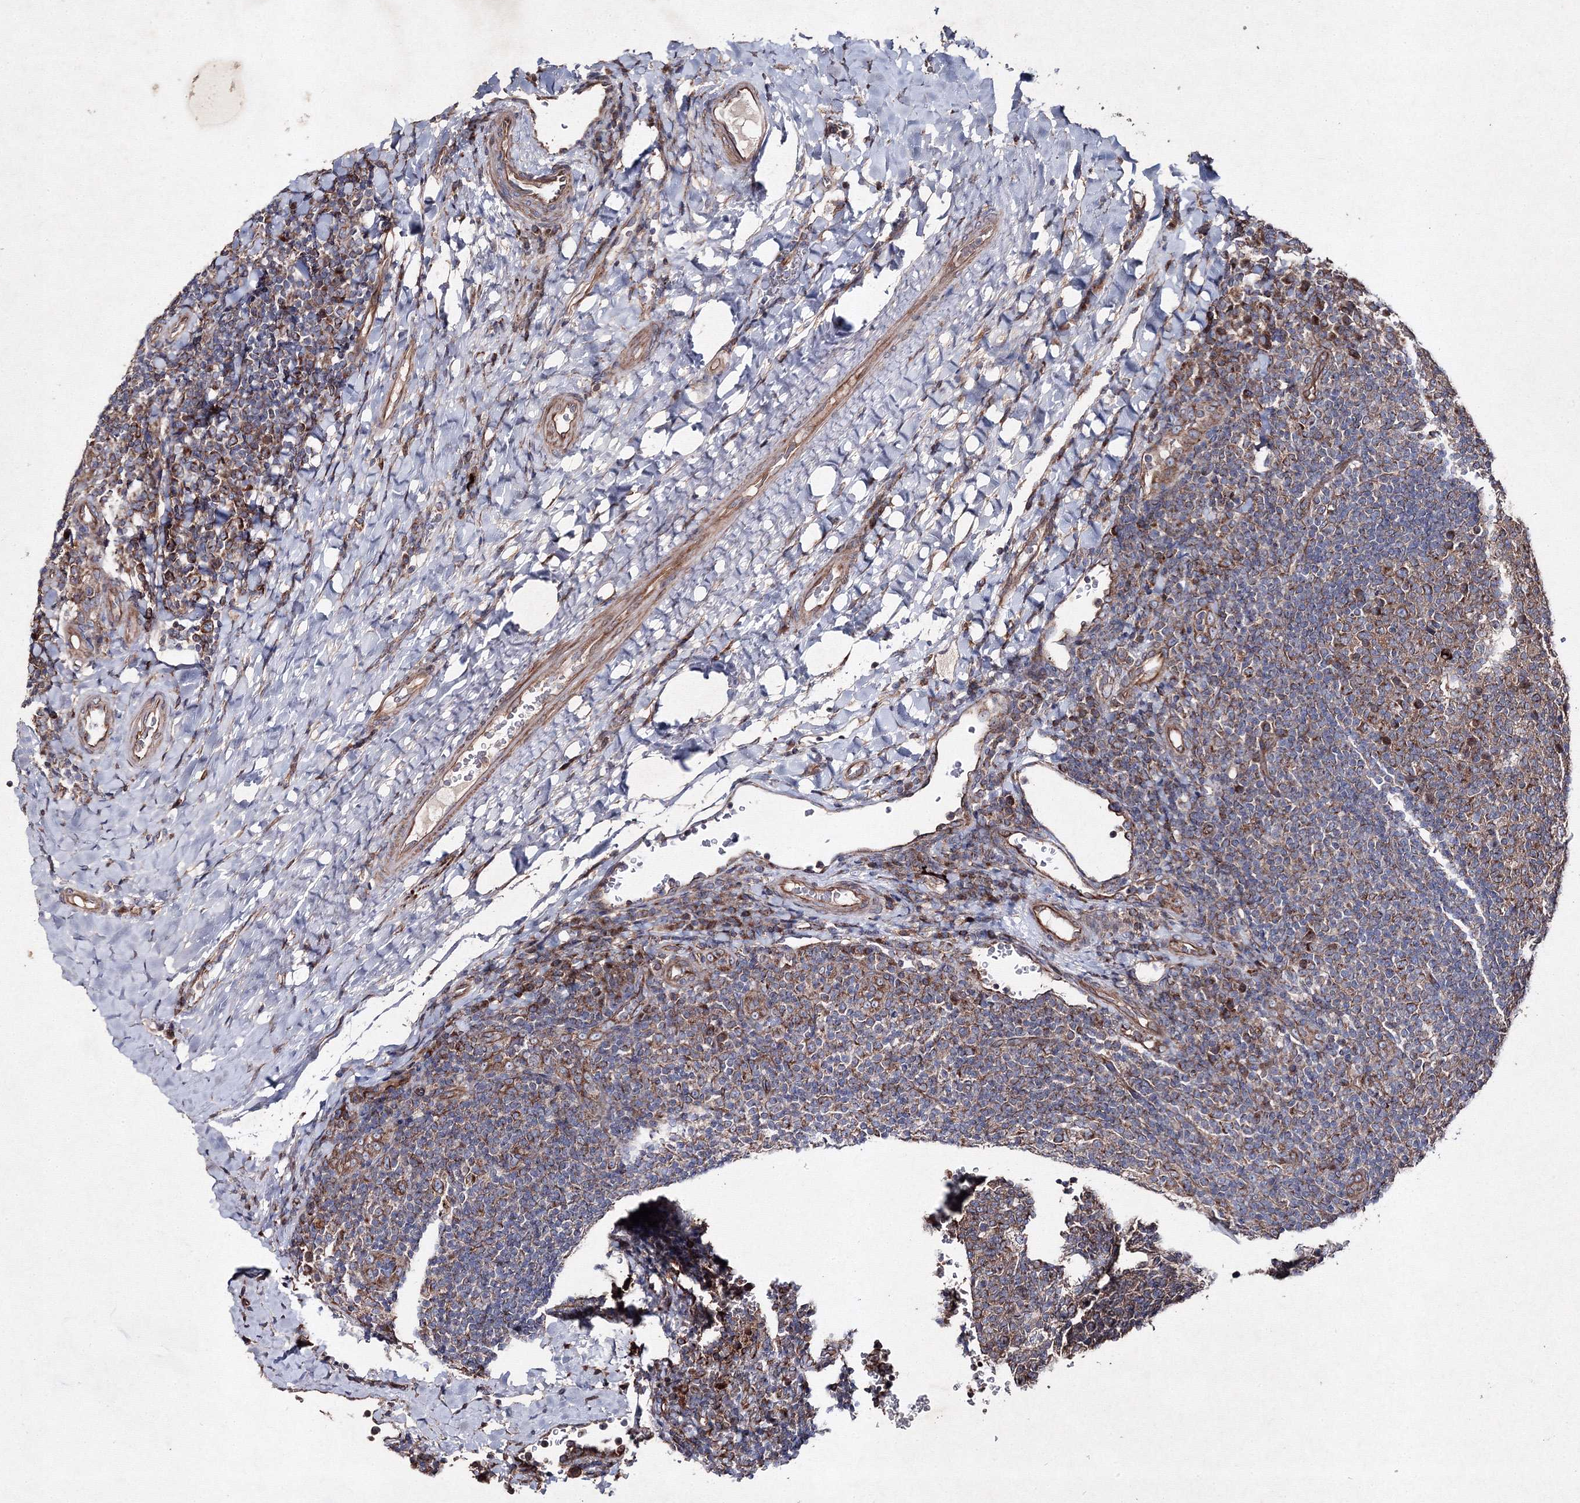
{"staining": {"intensity": "moderate", "quantity": ">75%", "location": "cytoplasmic/membranous"}, "tissue": "tonsil", "cell_type": "Germinal center cells", "image_type": "normal", "snomed": [{"axis": "morphology", "description": "Normal tissue, NOS"}, {"axis": "topography", "description": "Tonsil"}], "caption": "Immunohistochemical staining of unremarkable human tonsil shows moderate cytoplasmic/membranous protein expression in about >75% of germinal center cells. The staining is performed using DAB brown chromogen to label protein expression. The nuclei are counter-stained blue using hematoxylin.", "gene": "GFM1", "patient": {"sex": "male", "age": 17}}